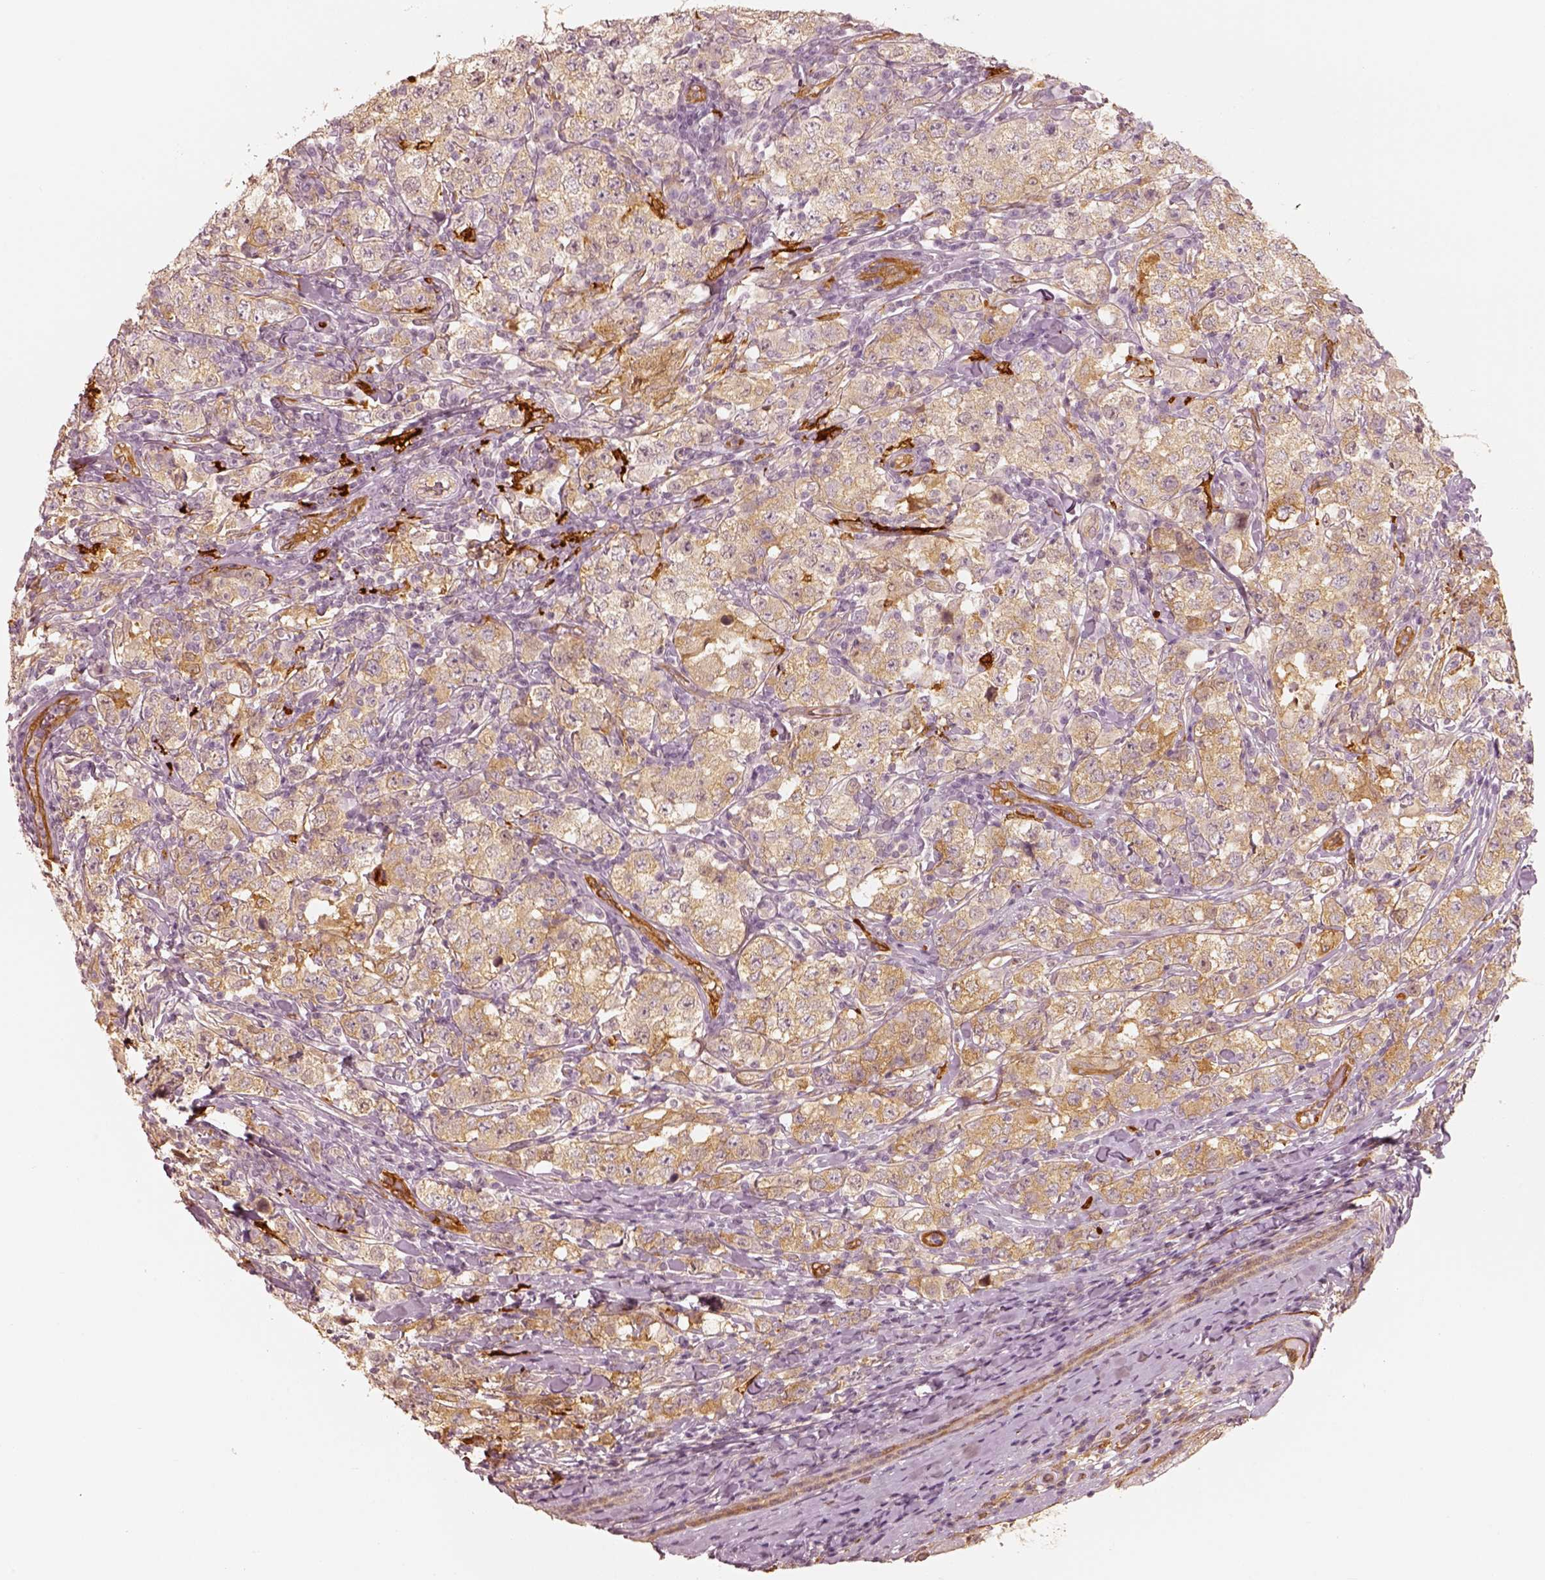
{"staining": {"intensity": "weak", "quantity": ">75%", "location": "cytoplasmic/membranous"}, "tissue": "testis cancer", "cell_type": "Tumor cells", "image_type": "cancer", "snomed": [{"axis": "morphology", "description": "Seminoma, NOS"}, {"axis": "morphology", "description": "Carcinoma, Embryonal, NOS"}, {"axis": "topography", "description": "Testis"}], "caption": "Protein staining shows weak cytoplasmic/membranous positivity in approximately >75% of tumor cells in testis cancer. (DAB (3,3'-diaminobenzidine) = brown stain, brightfield microscopy at high magnification).", "gene": "FSCN1", "patient": {"sex": "male", "age": 41}}